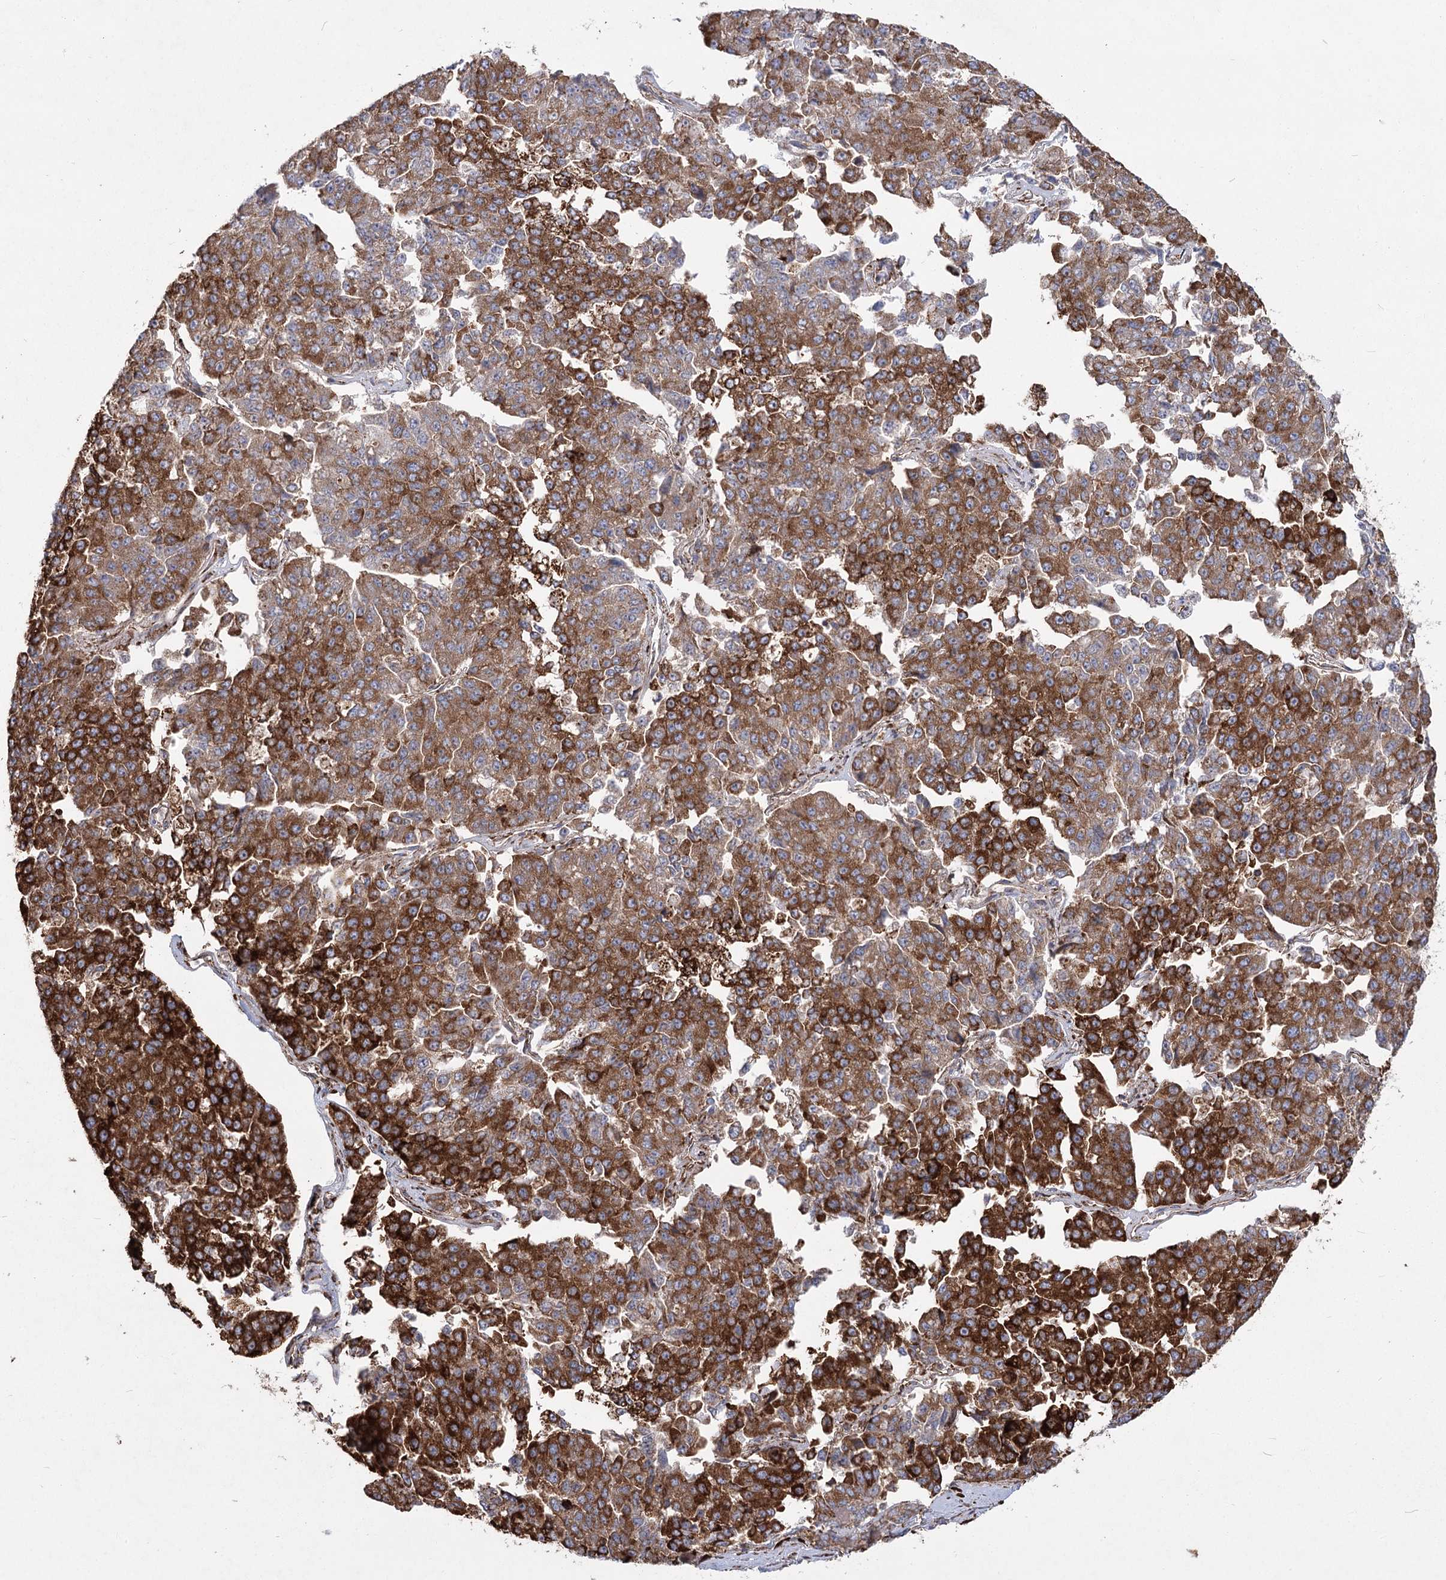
{"staining": {"intensity": "strong", "quantity": ">75%", "location": "cytoplasmic/membranous"}, "tissue": "pancreatic cancer", "cell_type": "Tumor cells", "image_type": "cancer", "snomed": [{"axis": "morphology", "description": "Adenocarcinoma, NOS"}, {"axis": "topography", "description": "Pancreas"}], "caption": "This micrograph shows immunohistochemistry (IHC) staining of pancreatic adenocarcinoma, with high strong cytoplasmic/membranous expression in about >75% of tumor cells.", "gene": "NHLRC2", "patient": {"sex": "male", "age": 50}}